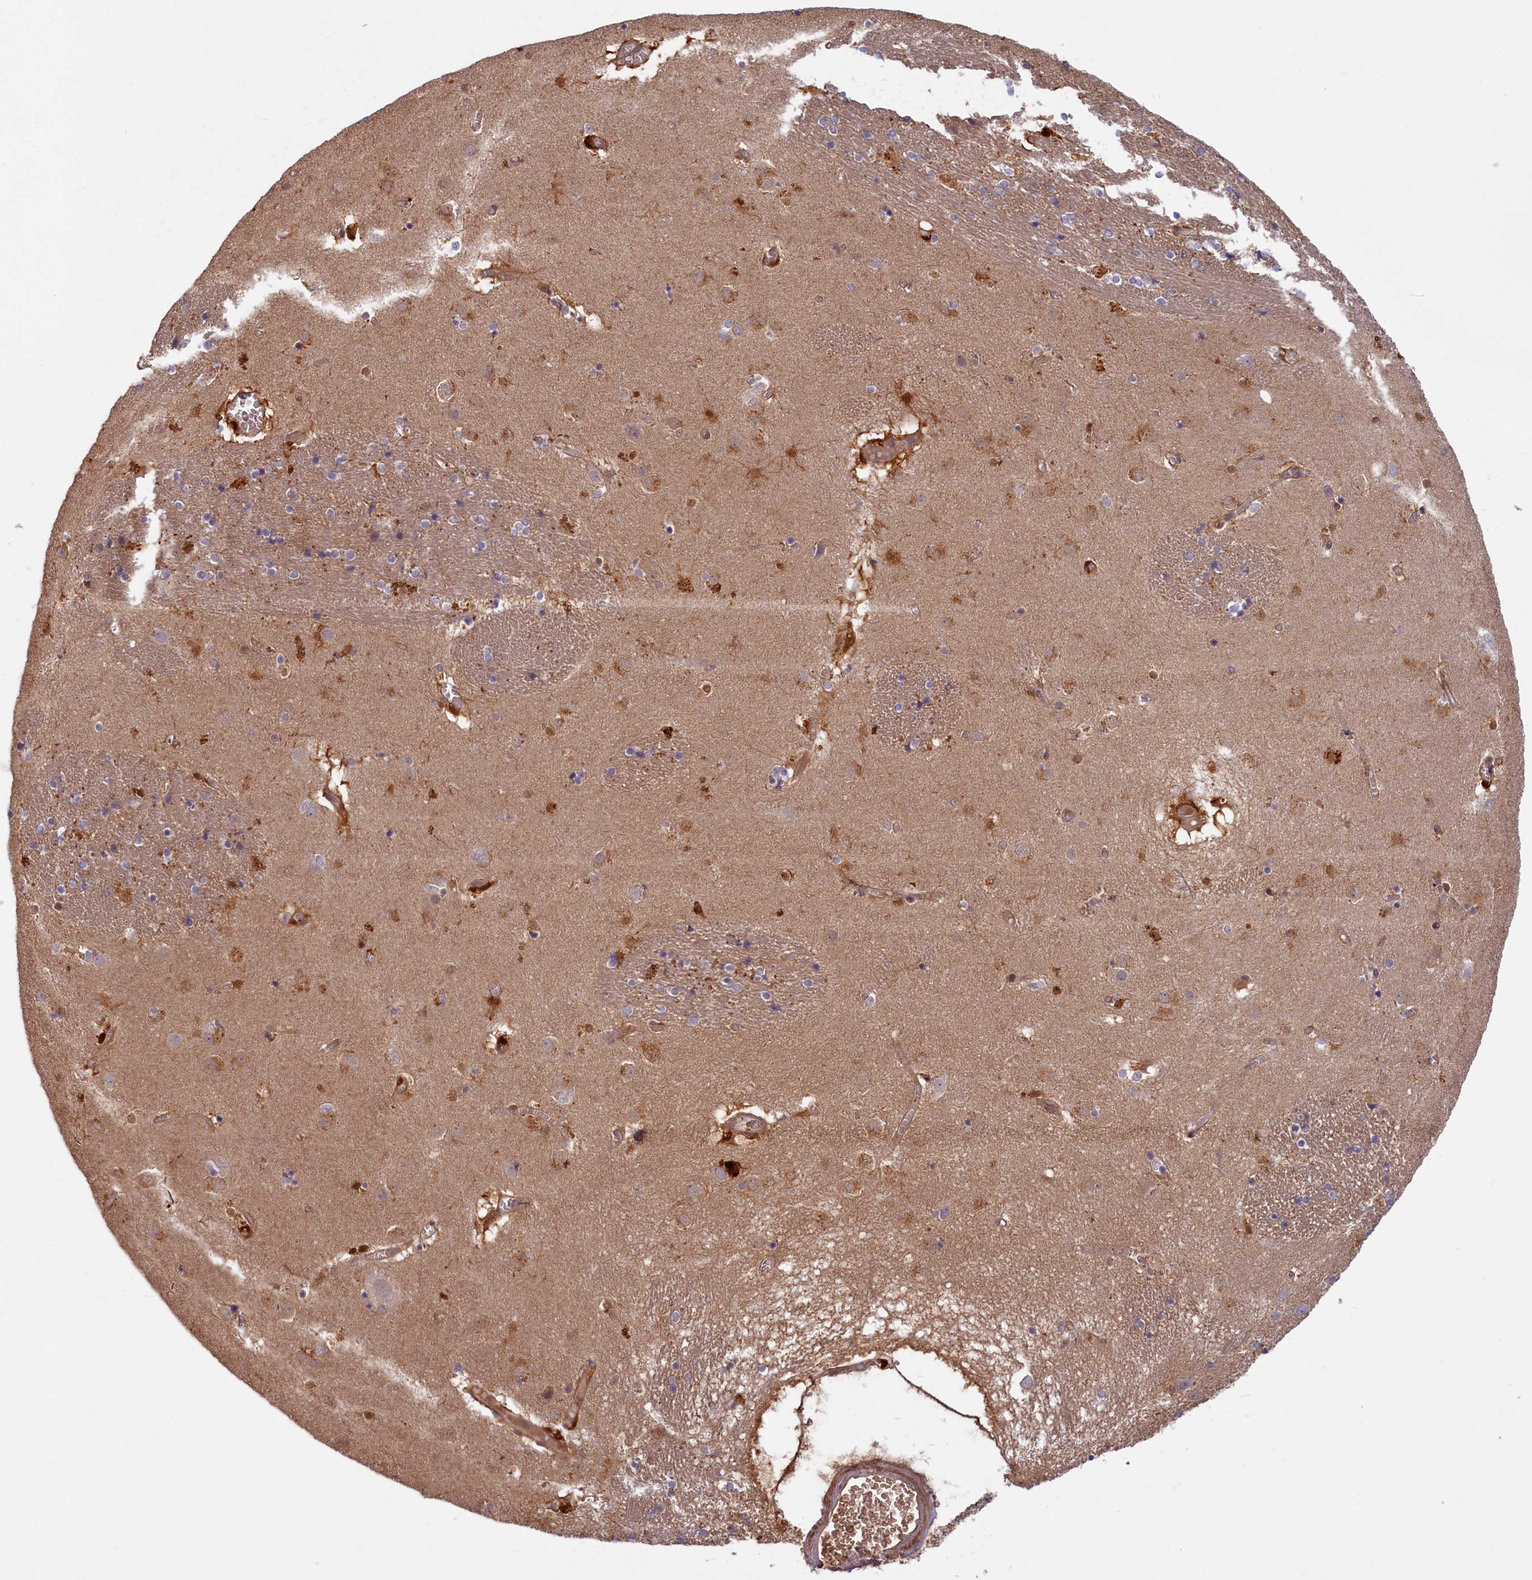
{"staining": {"intensity": "moderate", "quantity": "25%-75%", "location": "cytoplasmic/membranous"}, "tissue": "caudate", "cell_type": "Glial cells", "image_type": "normal", "snomed": [{"axis": "morphology", "description": "Normal tissue, NOS"}, {"axis": "topography", "description": "Lateral ventricle wall"}], "caption": "Immunohistochemical staining of benign human caudate reveals medium levels of moderate cytoplasmic/membranous staining in about 25%-75% of glial cells. Ihc stains the protein of interest in brown and the nuclei are stained blue.", "gene": "BLVRB", "patient": {"sex": "male", "age": 70}}